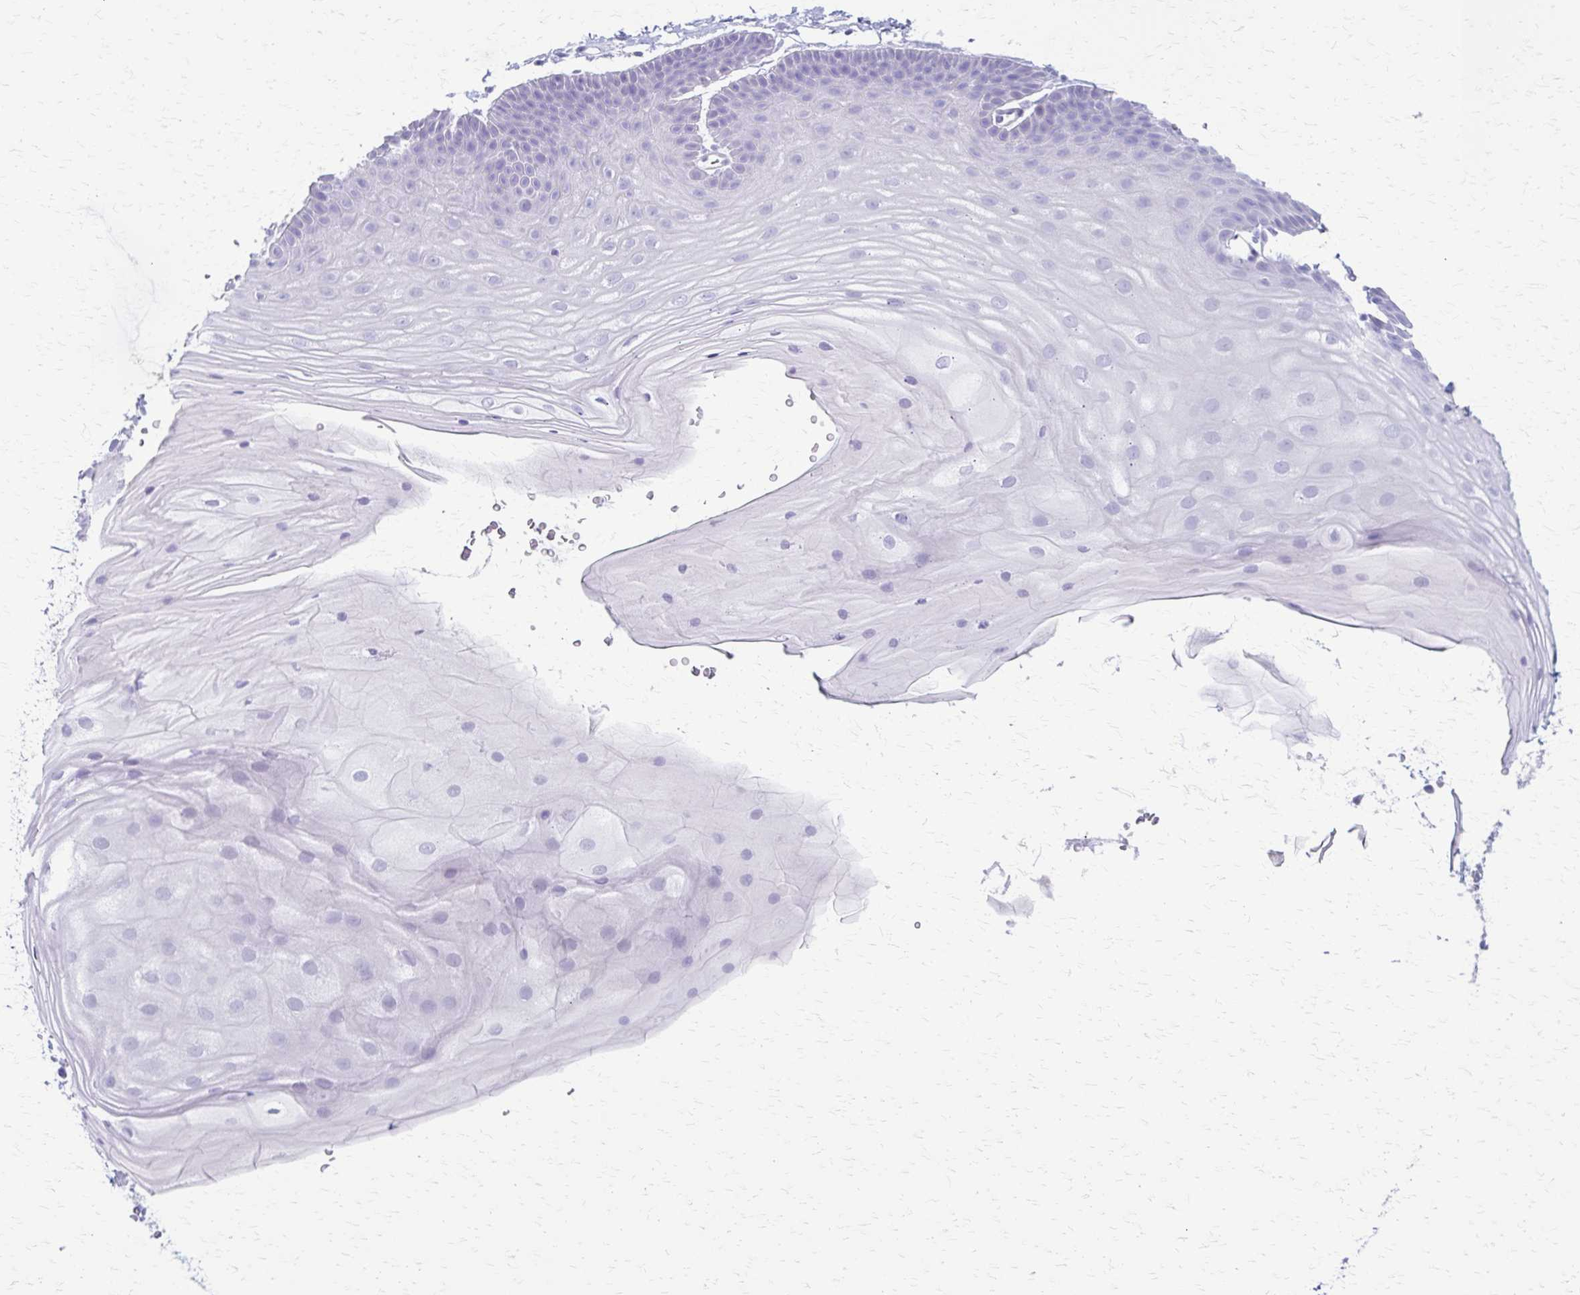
{"staining": {"intensity": "moderate", "quantity": "<25%", "location": "cytoplasmic/membranous"}, "tissue": "skin", "cell_type": "Epidermal cells", "image_type": "normal", "snomed": [{"axis": "morphology", "description": "Normal tissue, NOS"}, {"axis": "topography", "description": "Anal"}], "caption": "Epidermal cells exhibit moderate cytoplasmic/membranous expression in approximately <25% of cells in benign skin.", "gene": "ZSCAN5B", "patient": {"sex": "male", "age": 53}}